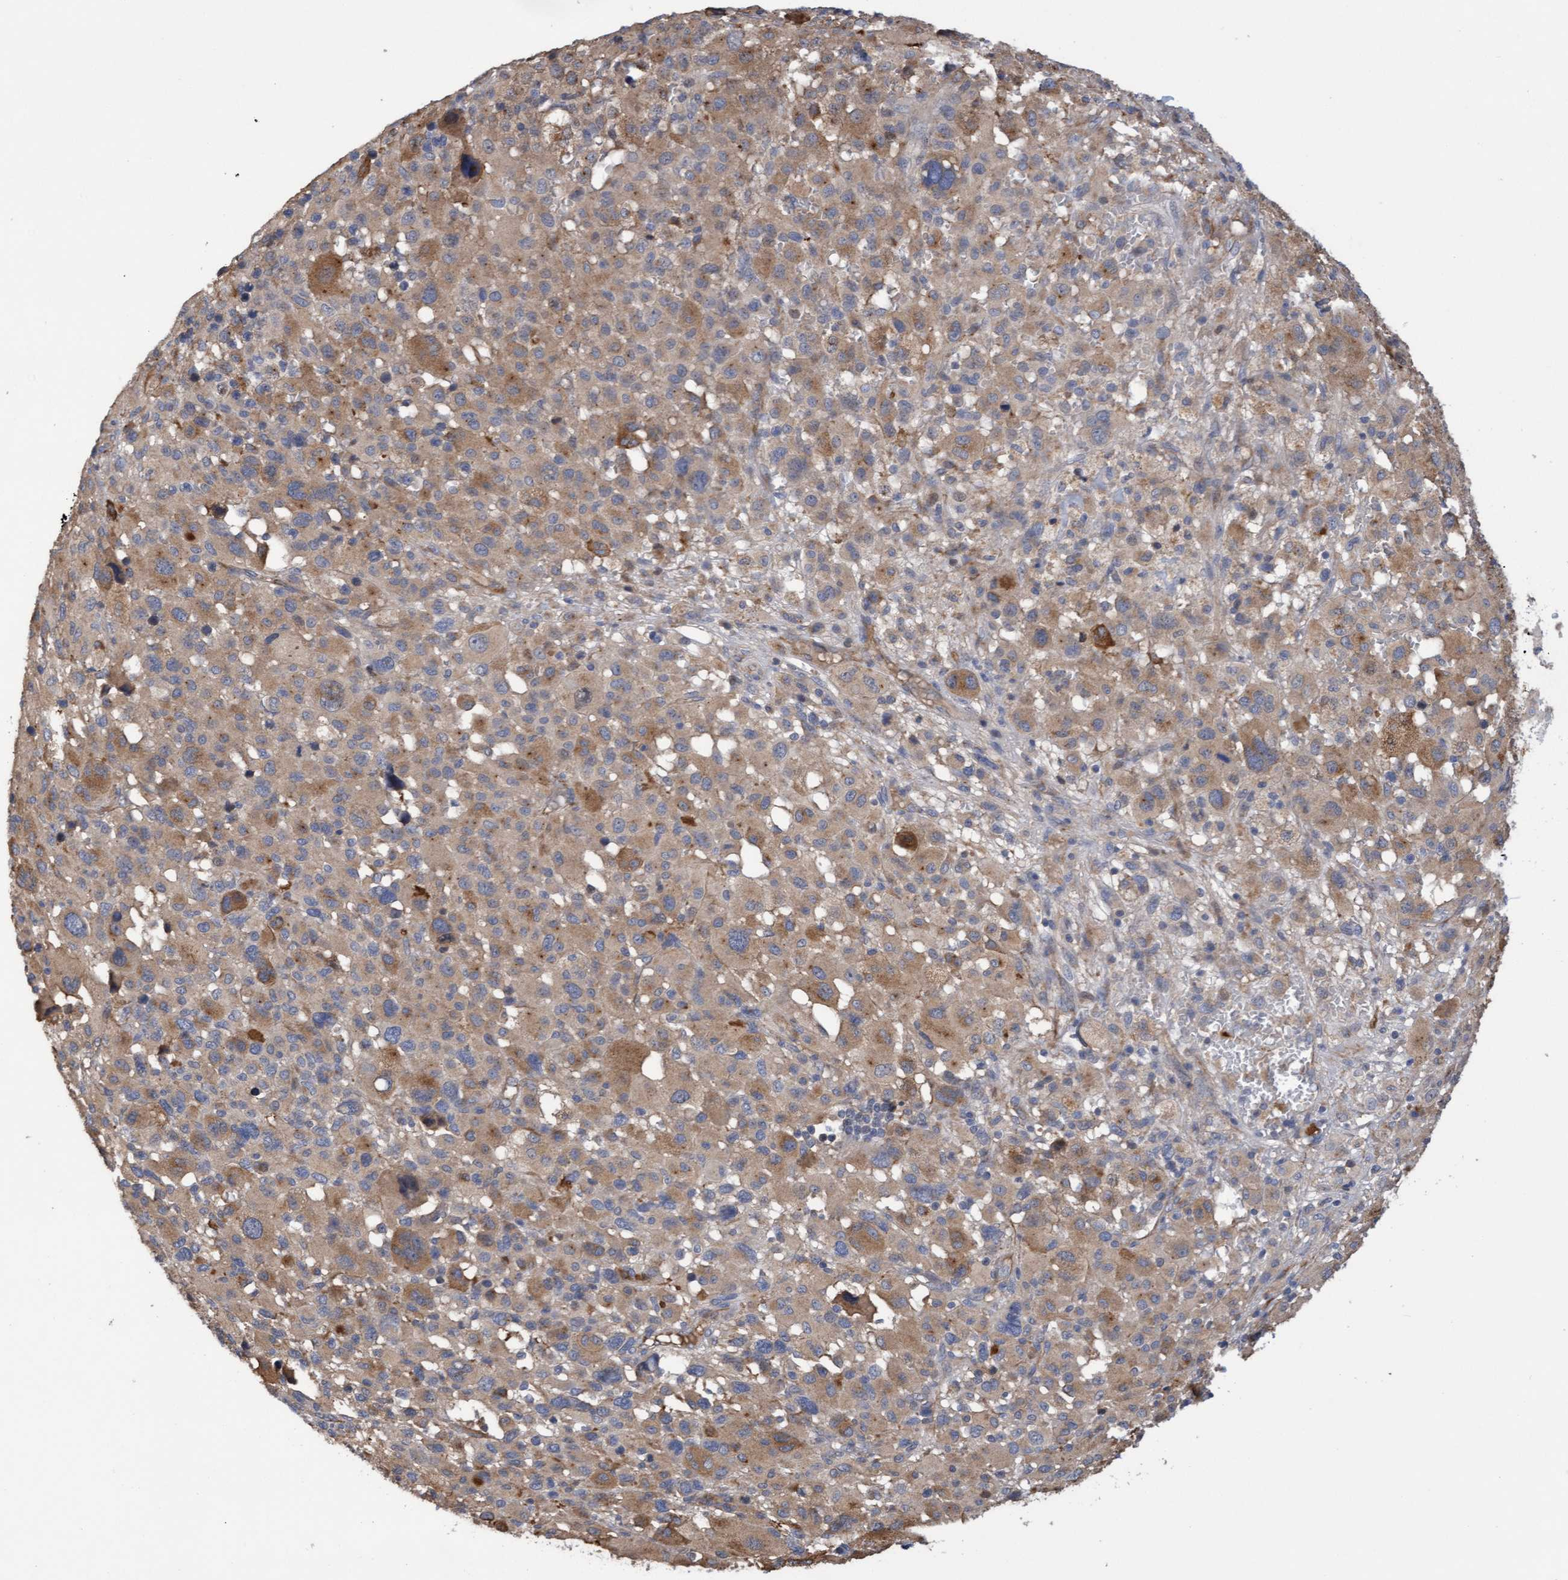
{"staining": {"intensity": "moderate", "quantity": "25%-75%", "location": "cytoplasmic/membranous"}, "tissue": "melanoma", "cell_type": "Tumor cells", "image_type": "cancer", "snomed": [{"axis": "morphology", "description": "Malignant melanoma, Metastatic site"}, {"axis": "topography", "description": "Skin"}], "caption": "Malignant melanoma (metastatic site) tissue shows moderate cytoplasmic/membranous expression in about 25%-75% of tumor cells", "gene": "ITFG1", "patient": {"sex": "female", "age": 74}}